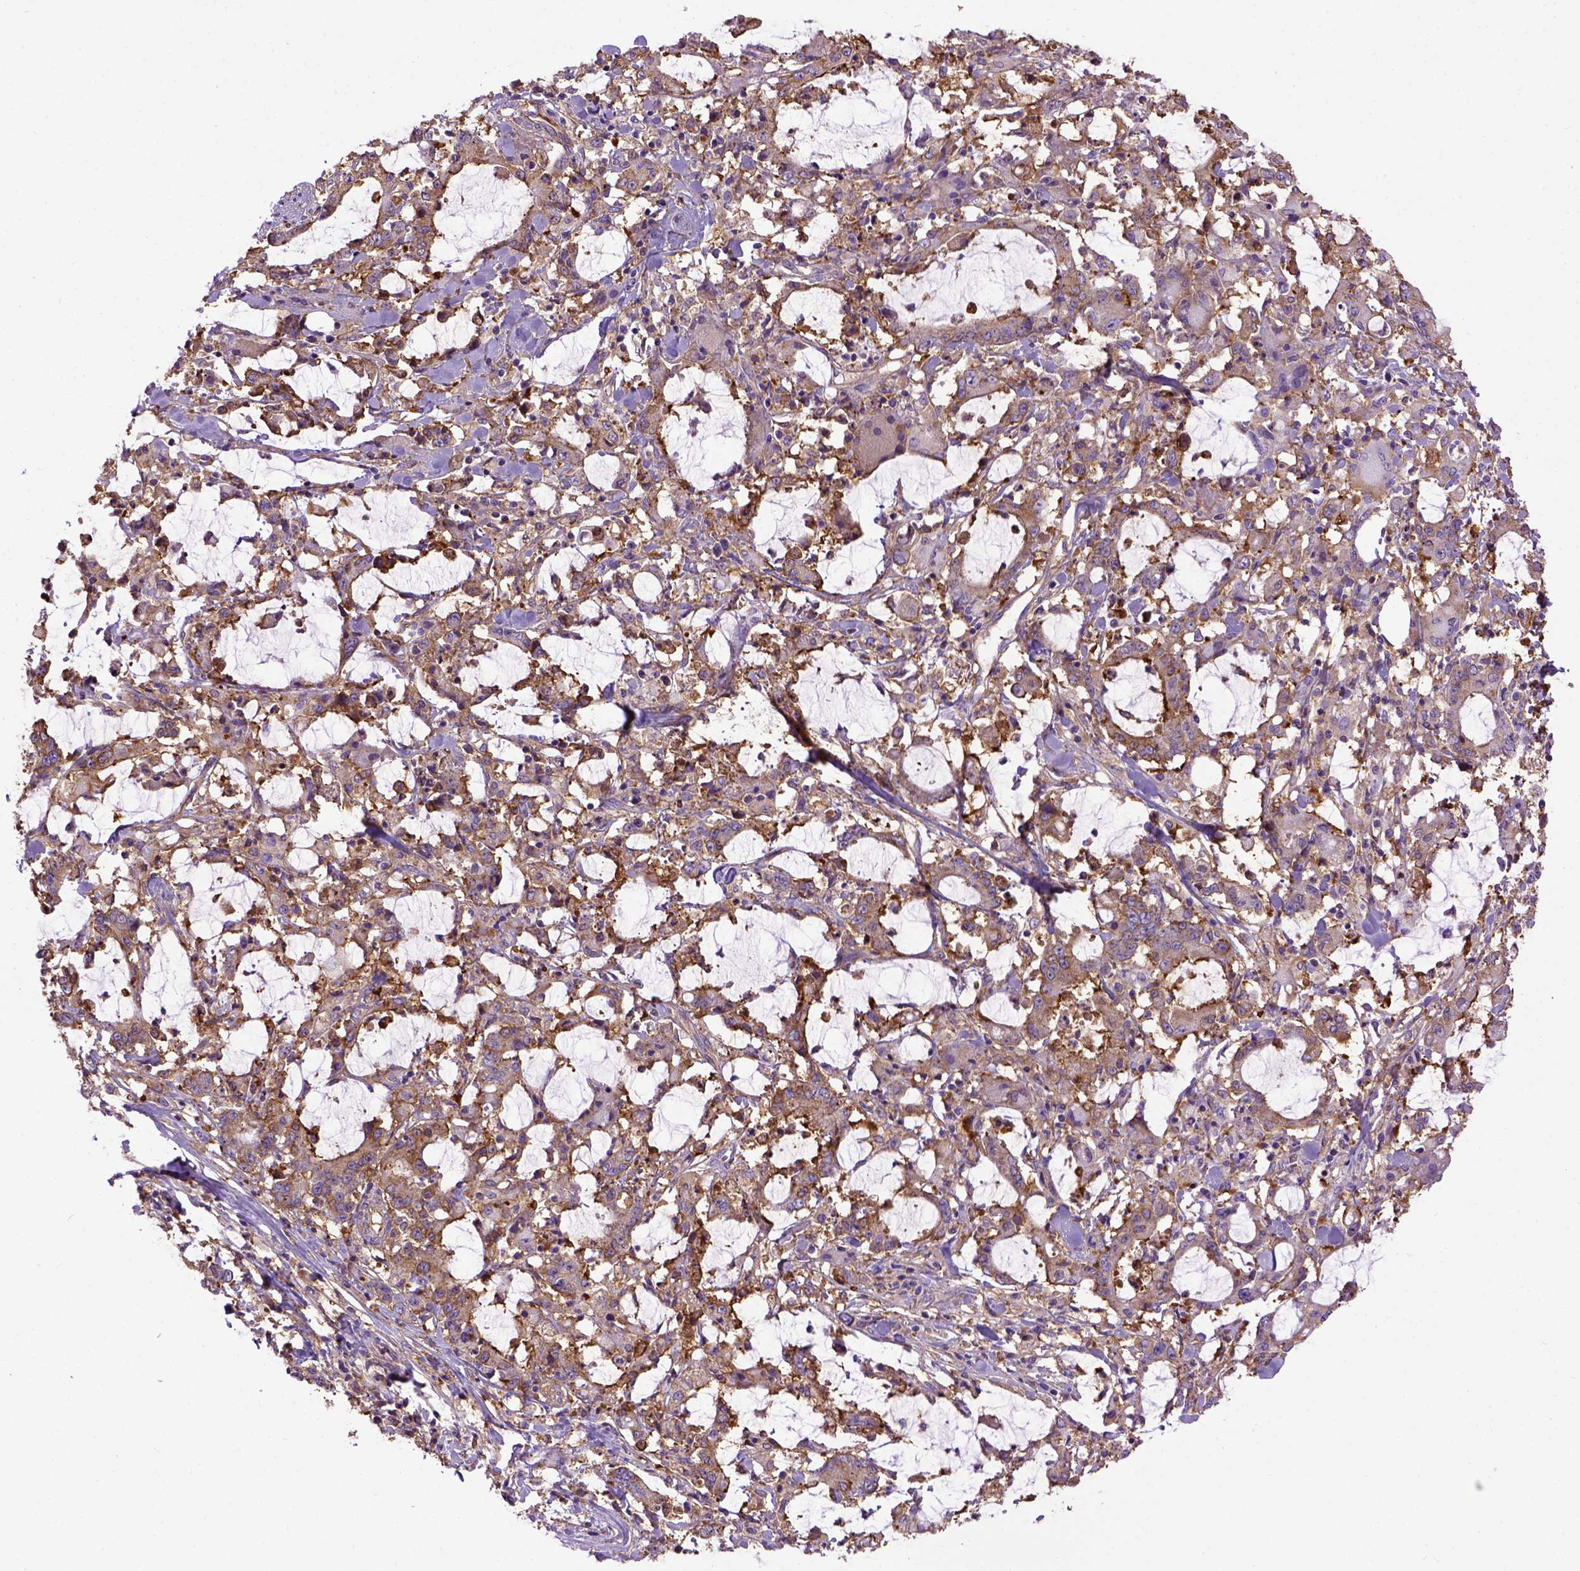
{"staining": {"intensity": "moderate", "quantity": ">75%", "location": "cytoplasmic/membranous"}, "tissue": "stomach cancer", "cell_type": "Tumor cells", "image_type": "cancer", "snomed": [{"axis": "morphology", "description": "Adenocarcinoma, NOS"}, {"axis": "topography", "description": "Stomach, upper"}], "caption": "This is an image of IHC staining of stomach adenocarcinoma, which shows moderate positivity in the cytoplasmic/membranous of tumor cells.", "gene": "MVP", "patient": {"sex": "male", "age": 68}}